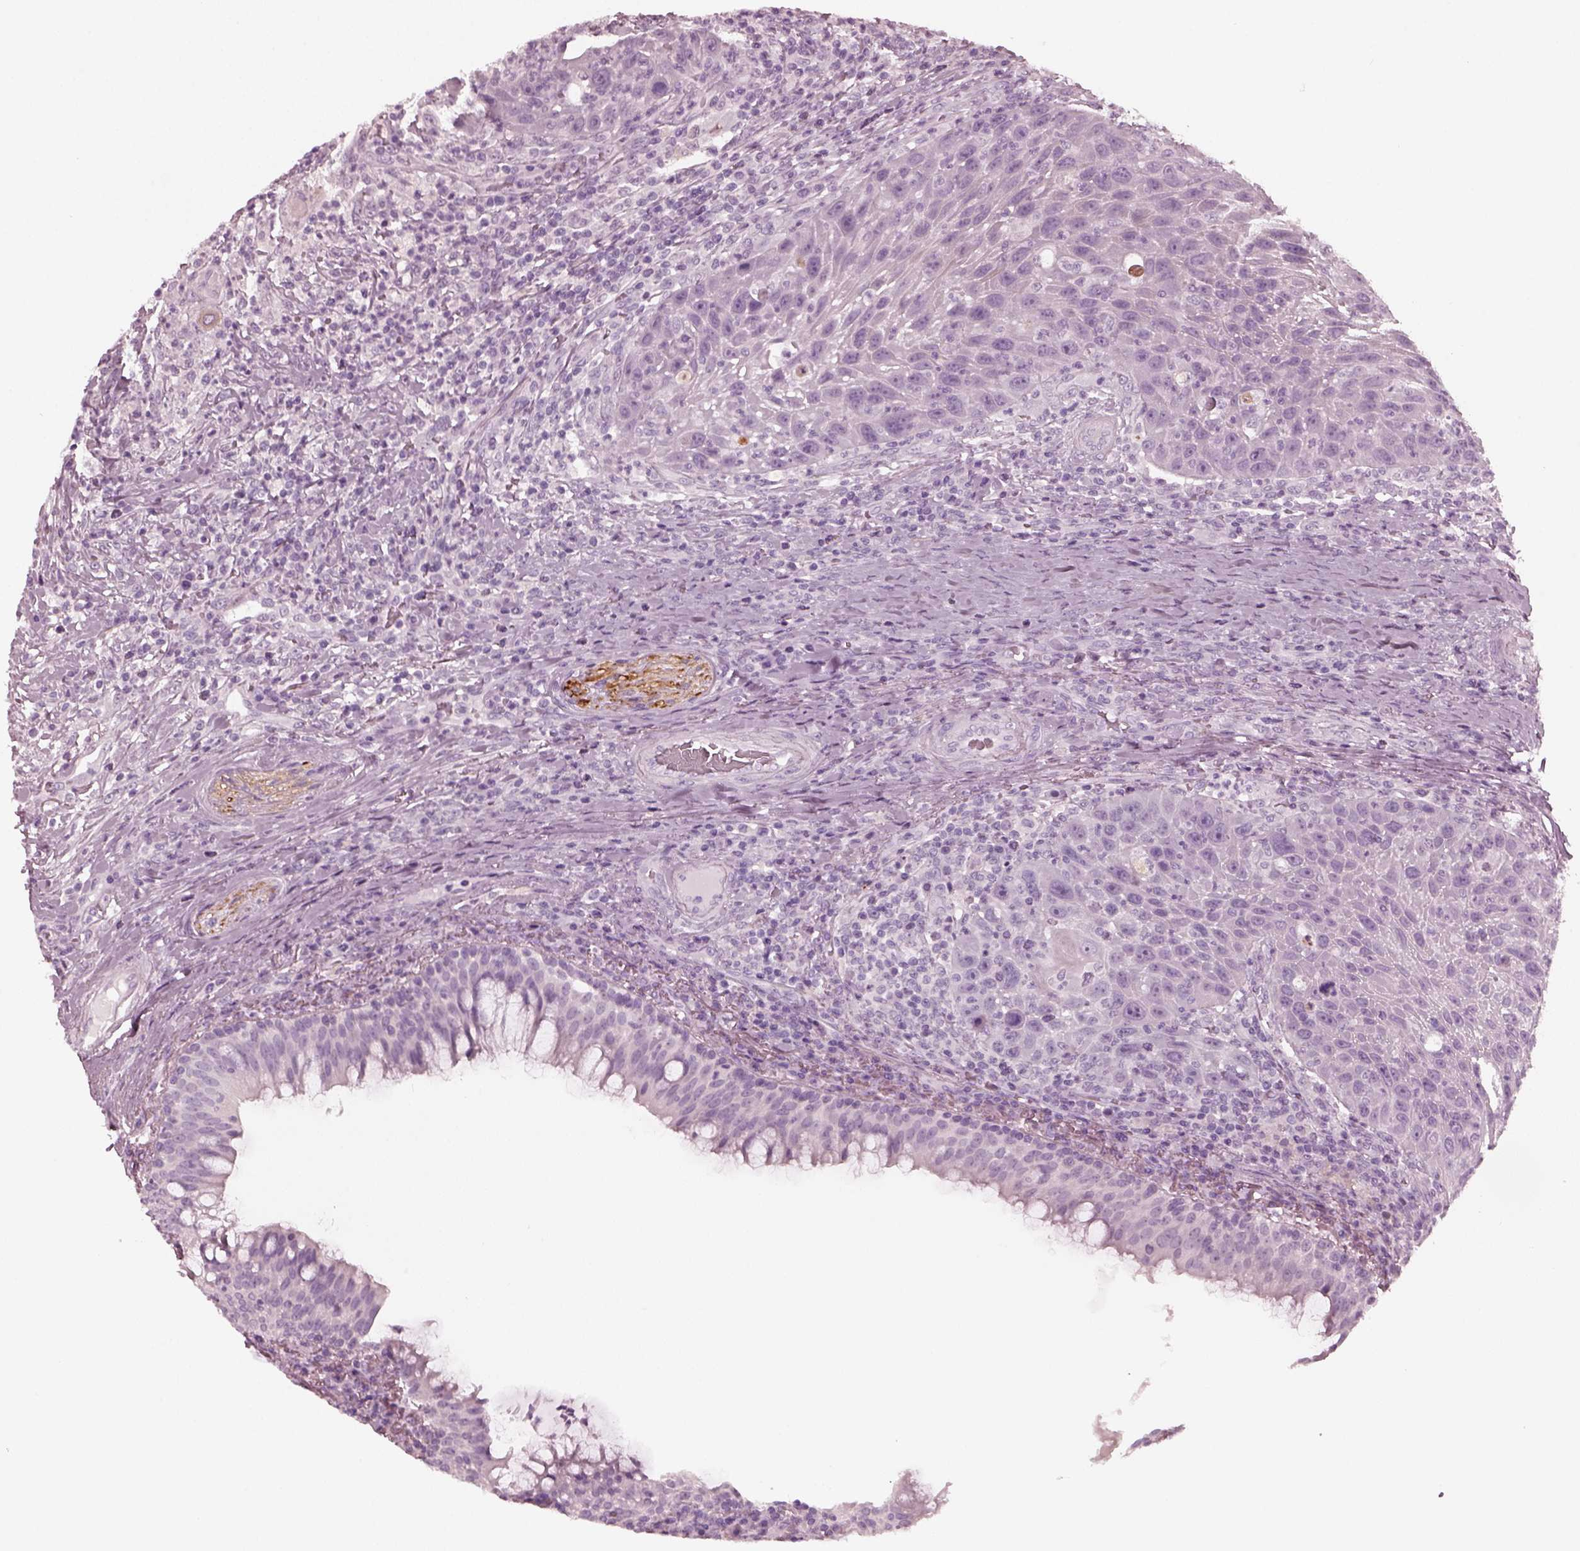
{"staining": {"intensity": "negative", "quantity": "none", "location": "none"}, "tissue": "head and neck cancer", "cell_type": "Tumor cells", "image_type": "cancer", "snomed": [{"axis": "morphology", "description": "Squamous cell carcinoma, NOS"}, {"axis": "topography", "description": "Head-Neck"}], "caption": "A high-resolution image shows immunohistochemistry (IHC) staining of squamous cell carcinoma (head and neck), which shows no significant staining in tumor cells. (Immunohistochemistry, brightfield microscopy, high magnification).", "gene": "GRM6", "patient": {"sex": "male", "age": 69}}